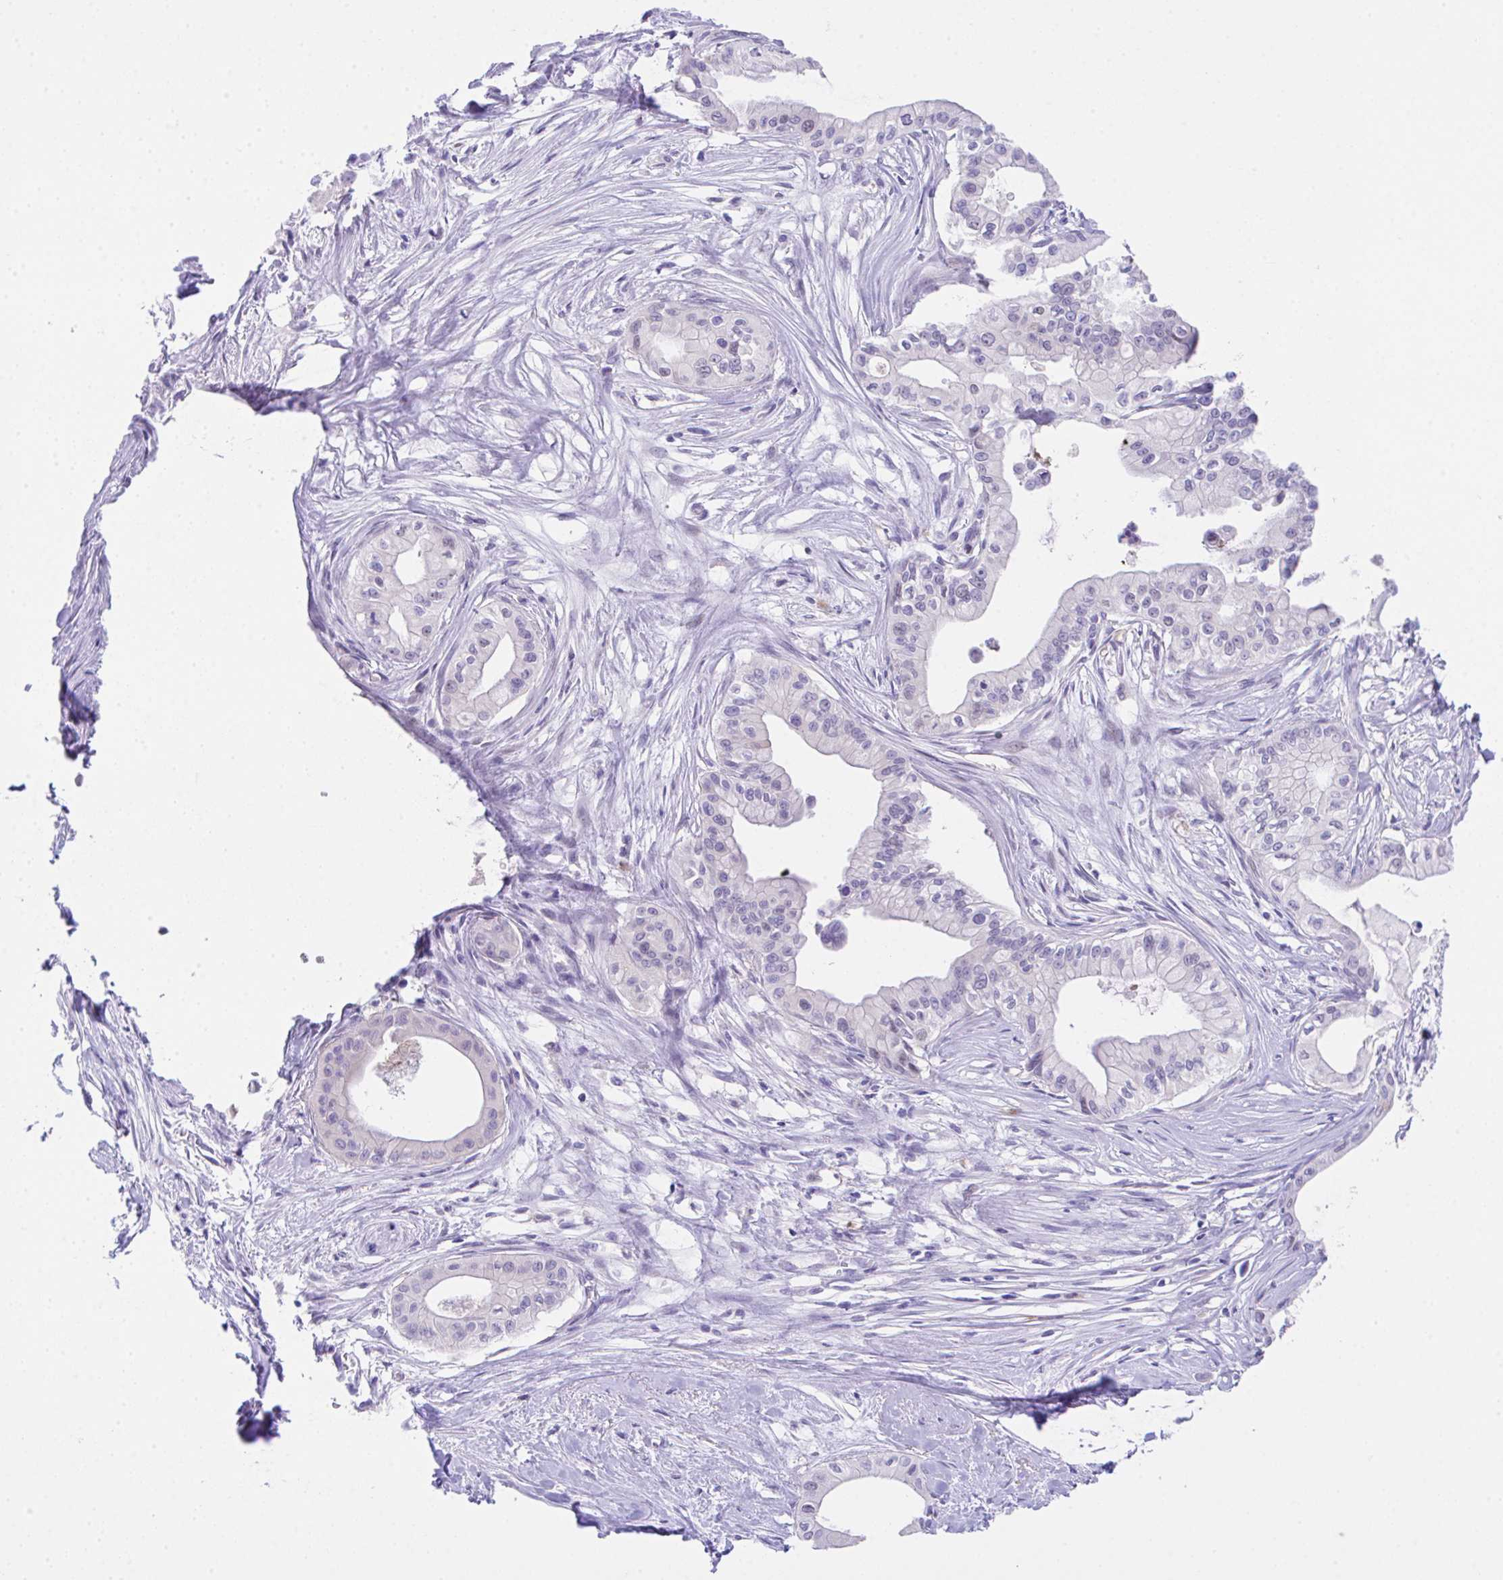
{"staining": {"intensity": "negative", "quantity": "none", "location": "none"}, "tissue": "pancreatic cancer", "cell_type": "Tumor cells", "image_type": "cancer", "snomed": [{"axis": "morphology", "description": "Adenocarcinoma, NOS"}, {"axis": "topography", "description": "Pancreas"}], "caption": "Tumor cells are negative for brown protein staining in pancreatic cancer (adenocarcinoma).", "gene": "HOXB4", "patient": {"sex": "male", "age": 78}}